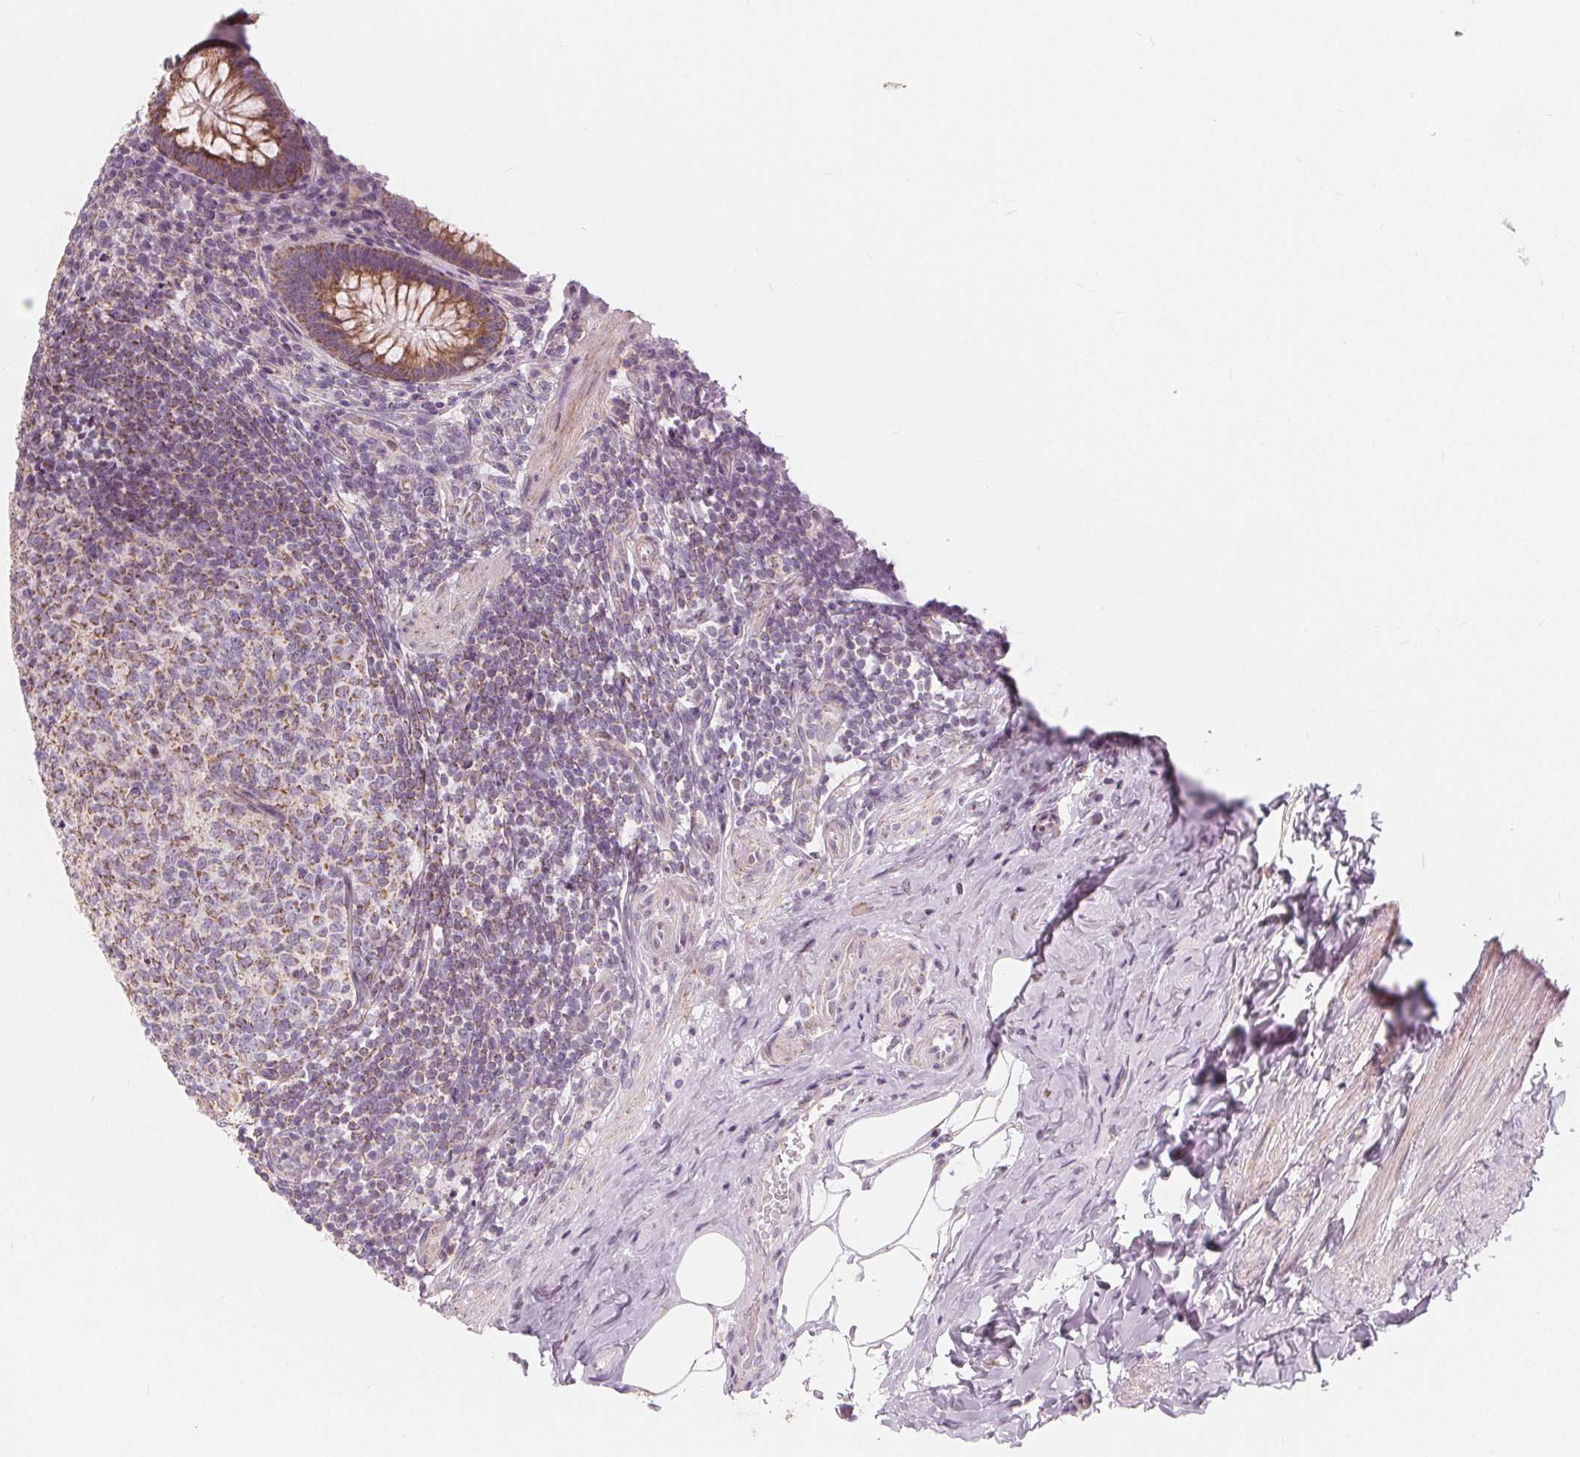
{"staining": {"intensity": "moderate", "quantity": ">75%", "location": "cytoplasmic/membranous"}, "tissue": "appendix", "cell_type": "Glandular cells", "image_type": "normal", "snomed": [{"axis": "morphology", "description": "Normal tissue, NOS"}, {"axis": "topography", "description": "Appendix"}], "caption": "Appendix stained with immunohistochemistry (IHC) reveals moderate cytoplasmic/membranous positivity in approximately >75% of glandular cells.", "gene": "NUP210L", "patient": {"sex": "male", "age": 47}}